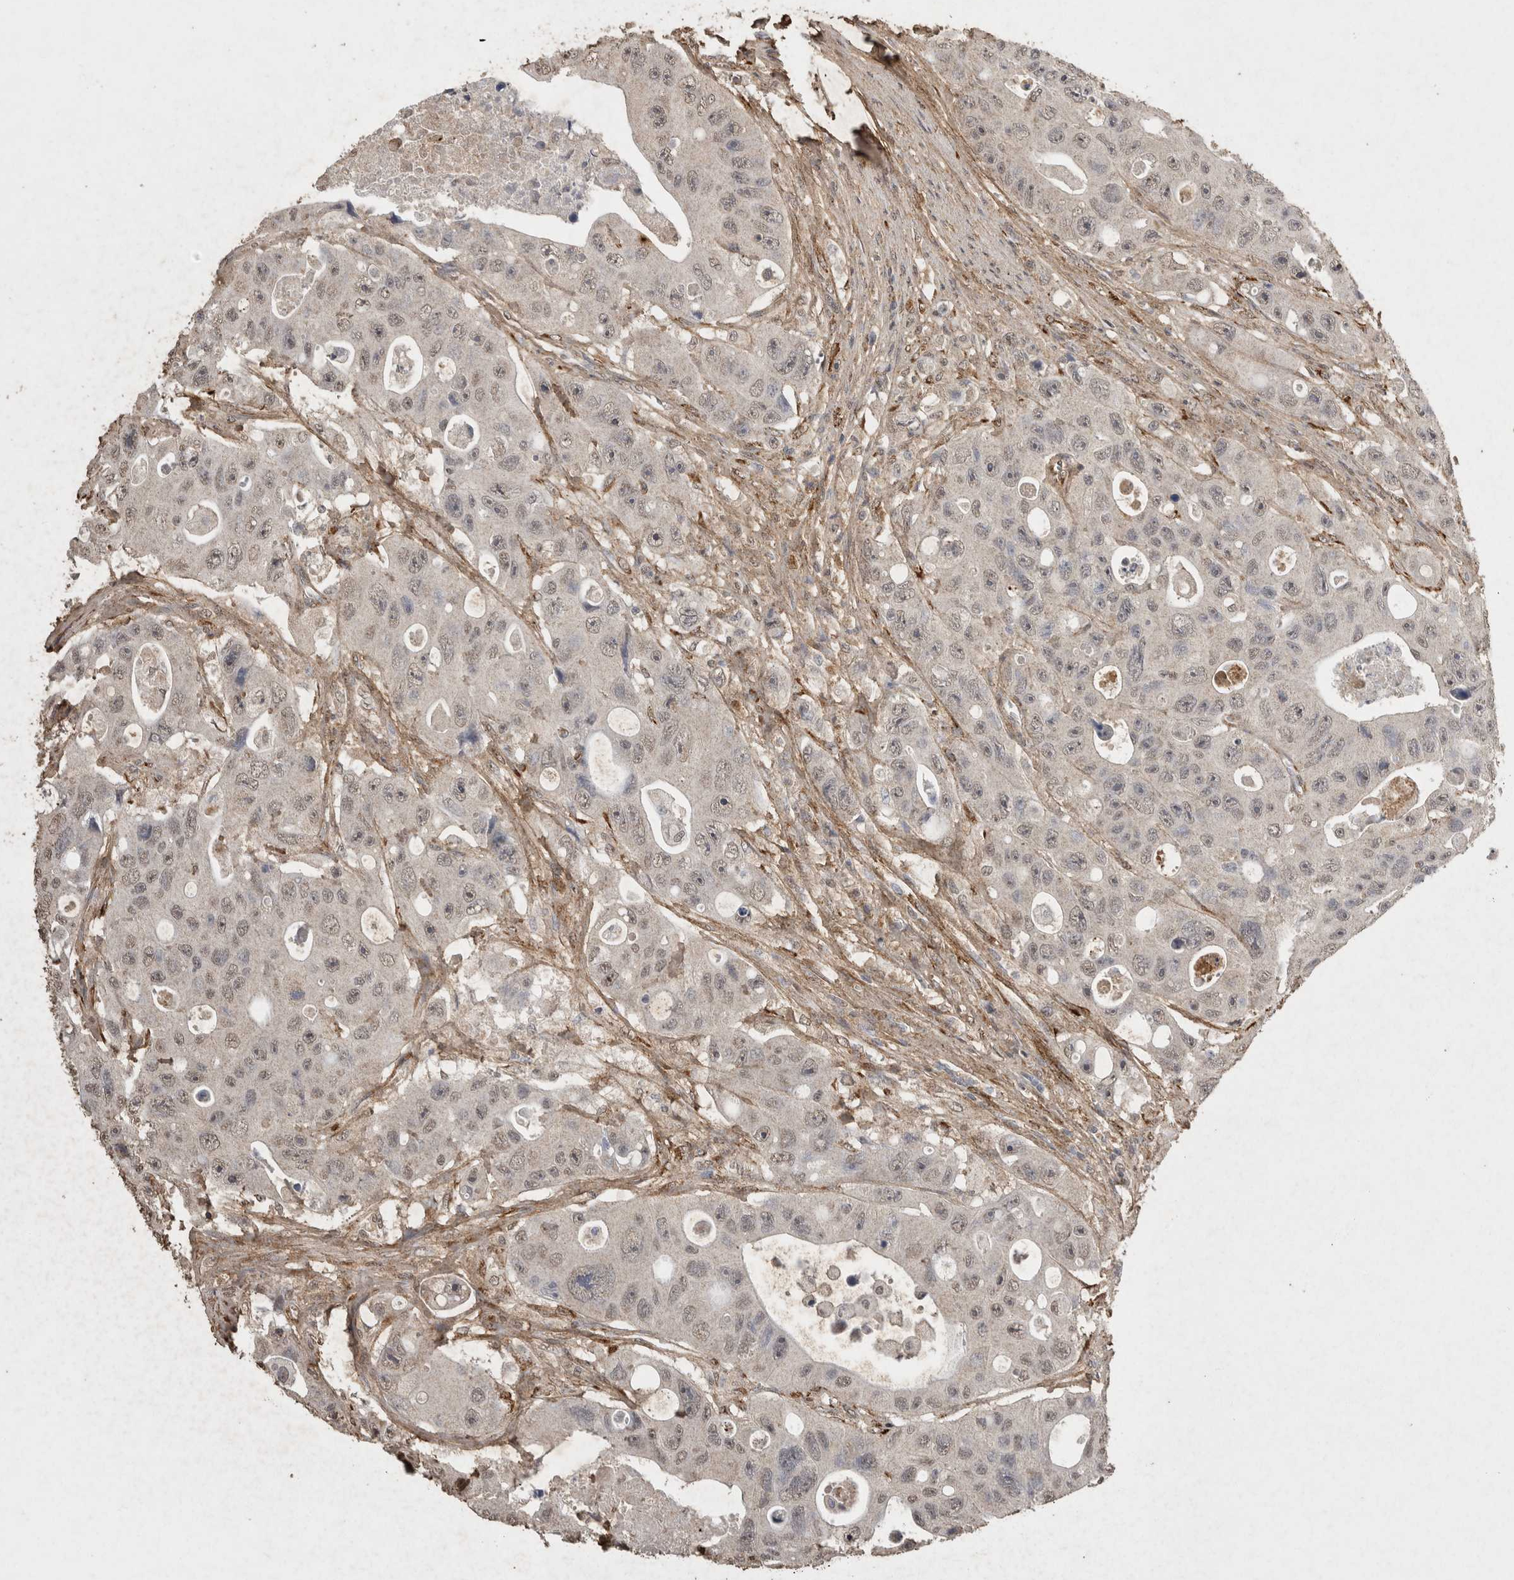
{"staining": {"intensity": "negative", "quantity": "none", "location": "none"}, "tissue": "colorectal cancer", "cell_type": "Tumor cells", "image_type": "cancer", "snomed": [{"axis": "morphology", "description": "Adenocarcinoma, NOS"}, {"axis": "topography", "description": "Colon"}], "caption": "A photomicrograph of human colorectal cancer is negative for staining in tumor cells. Brightfield microscopy of IHC stained with DAB (3,3'-diaminobenzidine) (brown) and hematoxylin (blue), captured at high magnification.", "gene": "C1QTNF5", "patient": {"sex": "female", "age": 46}}